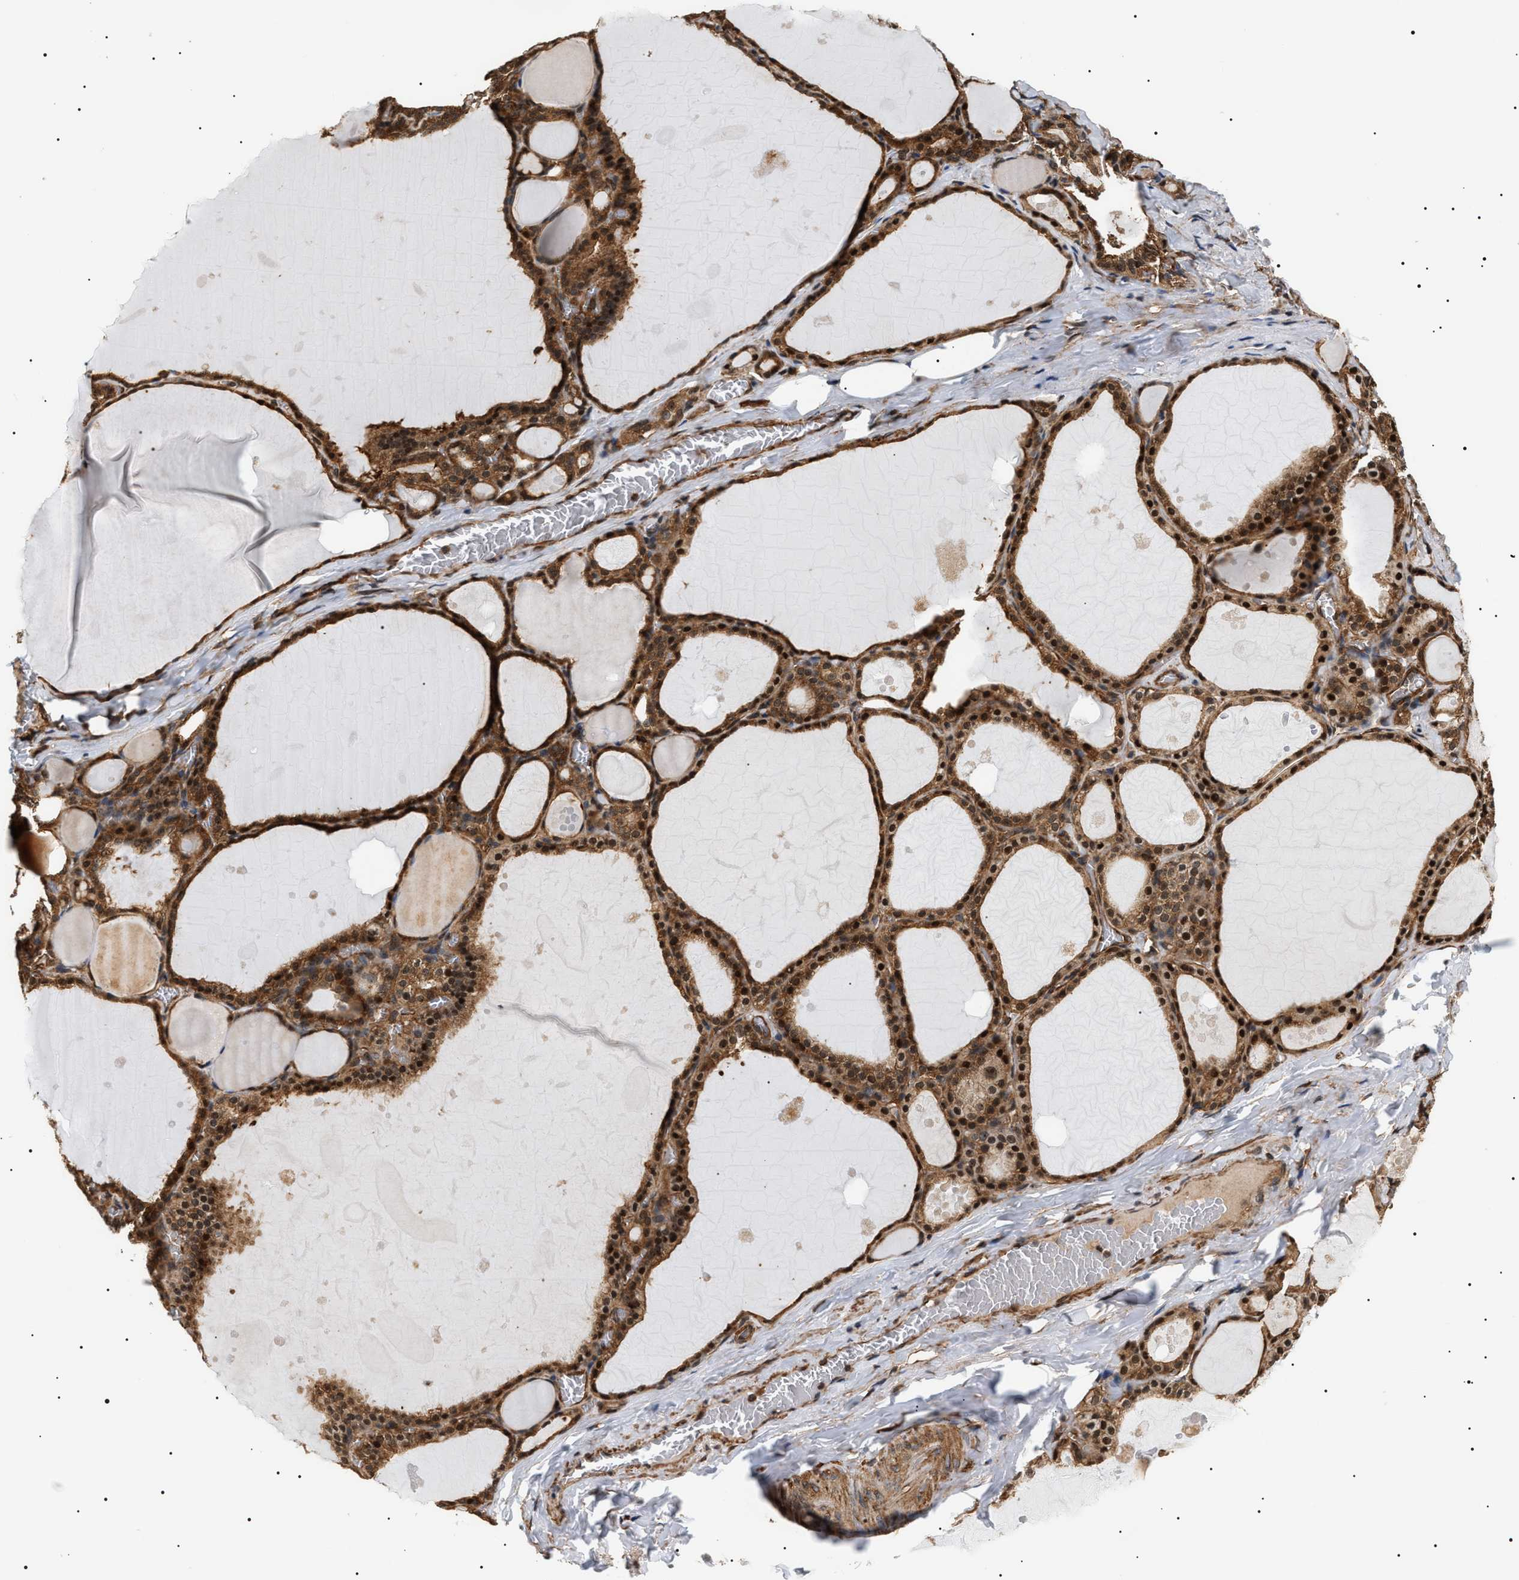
{"staining": {"intensity": "moderate", "quantity": ">75%", "location": "cytoplasmic/membranous,nuclear"}, "tissue": "thyroid gland", "cell_type": "Glandular cells", "image_type": "normal", "snomed": [{"axis": "morphology", "description": "Normal tissue, NOS"}, {"axis": "topography", "description": "Thyroid gland"}], "caption": "Immunohistochemistry (IHC) photomicrograph of normal thyroid gland stained for a protein (brown), which reveals medium levels of moderate cytoplasmic/membranous,nuclear positivity in approximately >75% of glandular cells.", "gene": "SH3GLB2", "patient": {"sex": "male", "age": 56}}